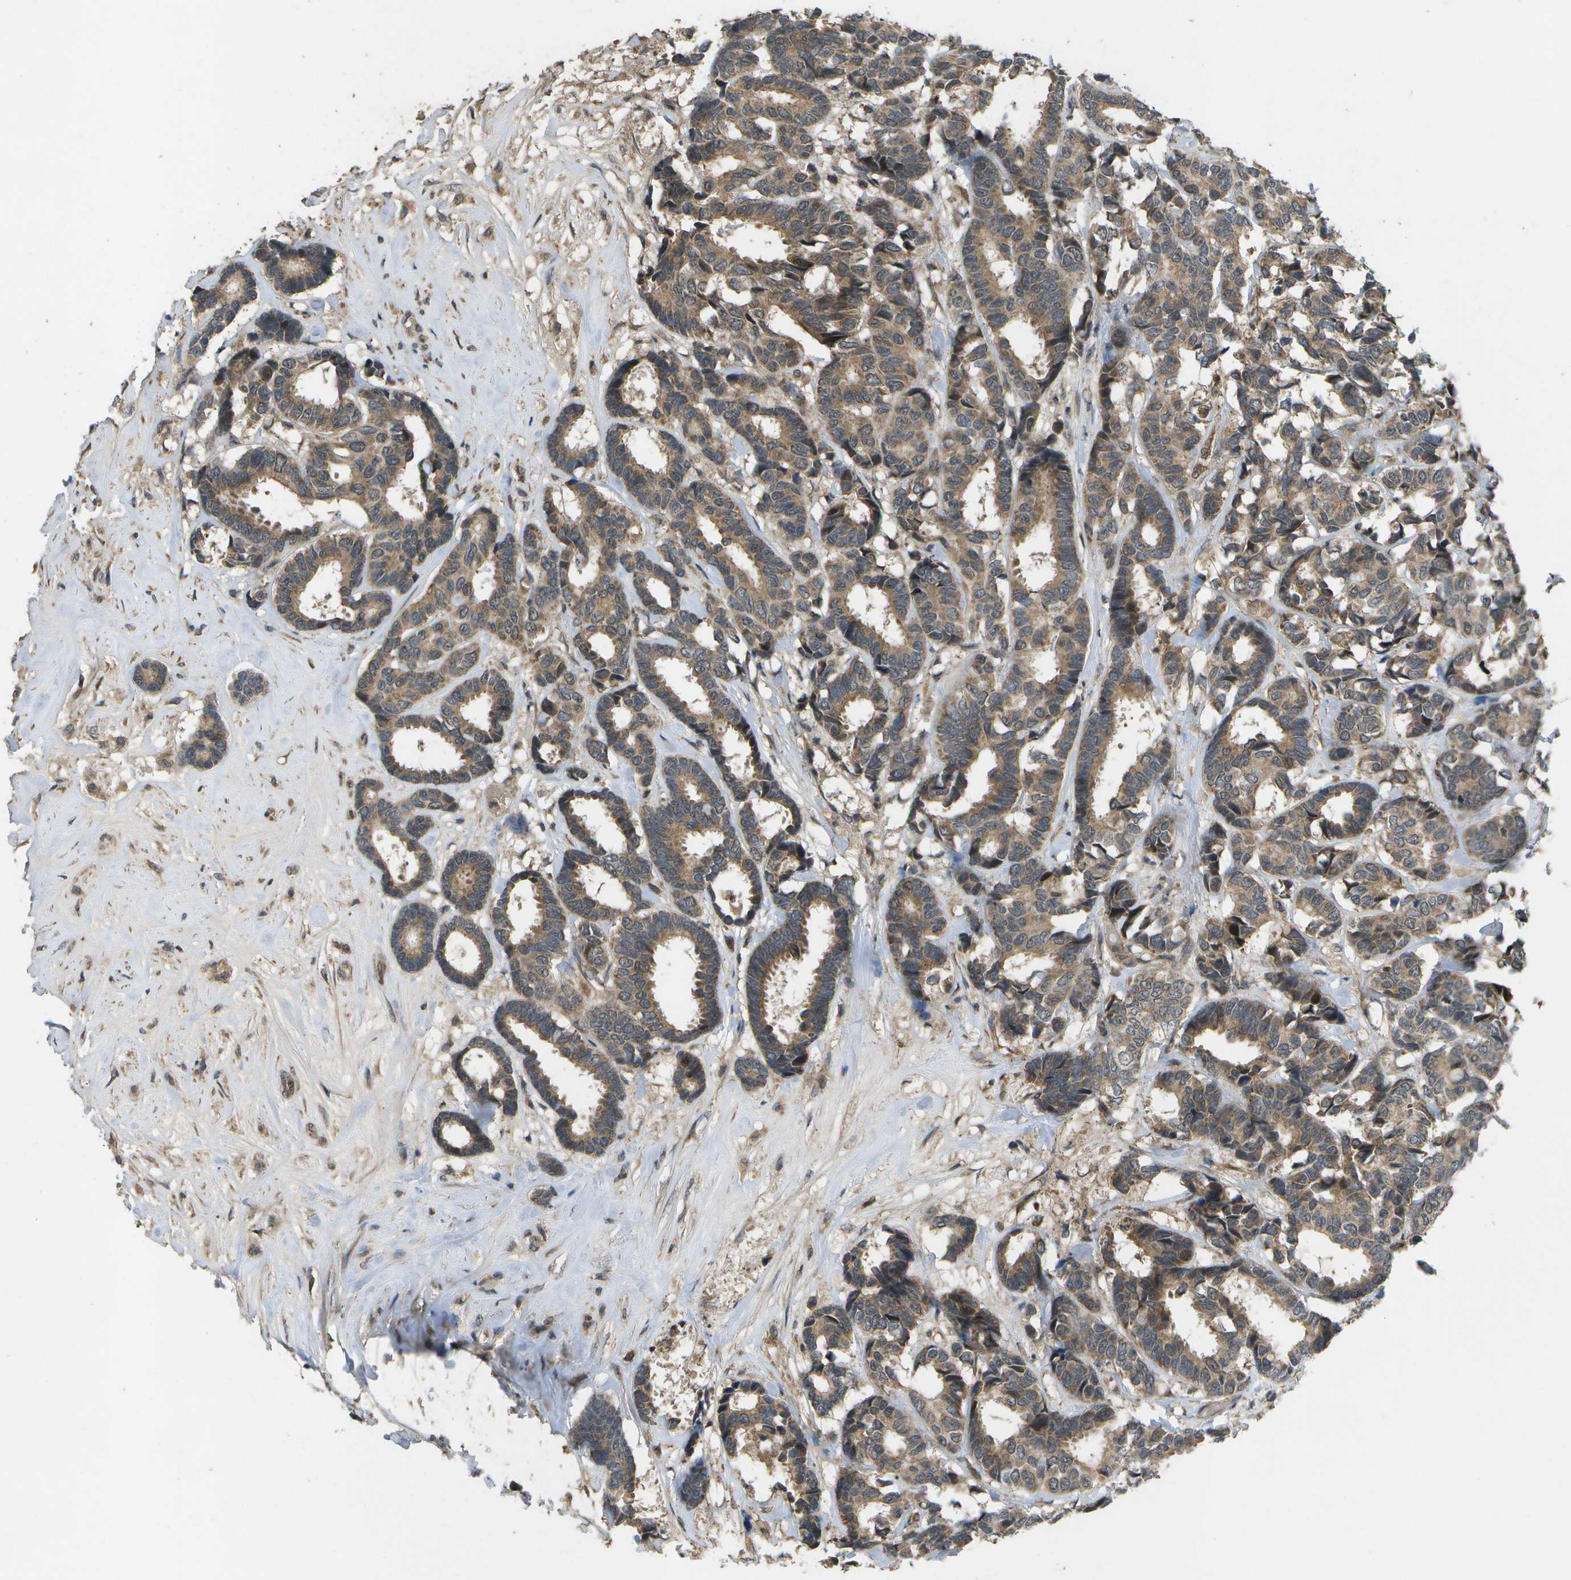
{"staining": {"intensity": "moderate", "quantity": ">75%", "location": "cytoplasmic/membranous"}, "tissue": "breast cancer", "cell_type": "Tumor cells", "image_type": "cancer", "snomed": [{"axis": "morphology", "description": "Duct carcinoma"}, {"axis": "topography", "description": "Breast"}], "caption": "A brown stain shows moderate cytoplasmic/membranous staining of a protein in human infiltrating ductal carcinoma (breast) tumor cells. (brown staining indicates protein expression, while blue staining denotes nuclei).", "gene": "ALAS1", "patient": {"sex": "female", "age": 87}}